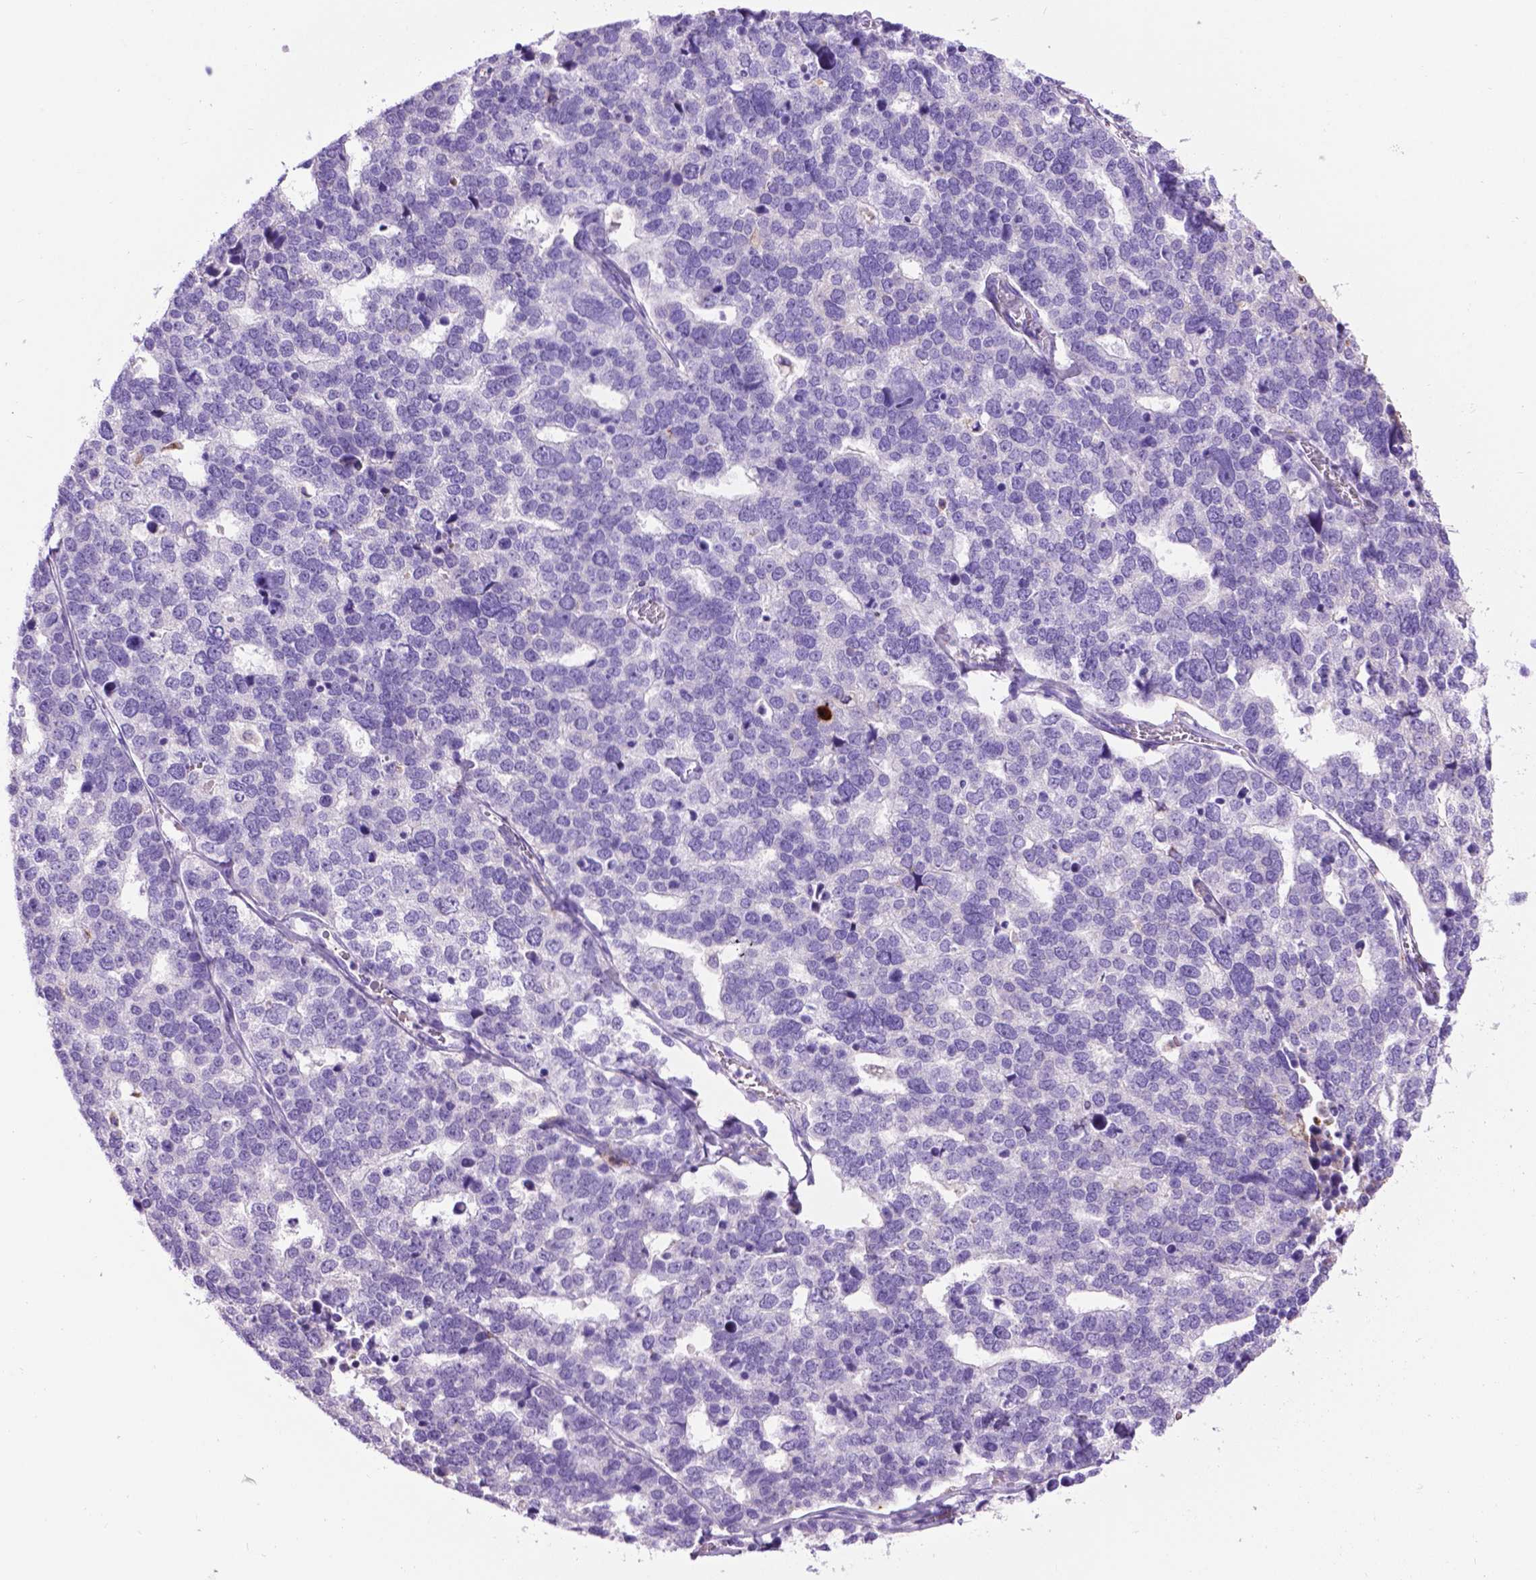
{"staining": {"intensity": "negative", "quantity": "none", "location": "none"}, "tissue": "stomach cancer", "cell_type": "Tumor cells", "image_type": "cancer", "snomed": [{"axis": "morphology", "description": "Adenocarcinoma, NOS"}, {"axis": "topography", "description": "Stomach"}], "caption": "Adenocarcinoma (stomach) stained for a protein using immunohistochemistry reveals no positivity tumor cells.", "gene": "TMEM132E", "patient": {"sex": "male", "age": 69}}